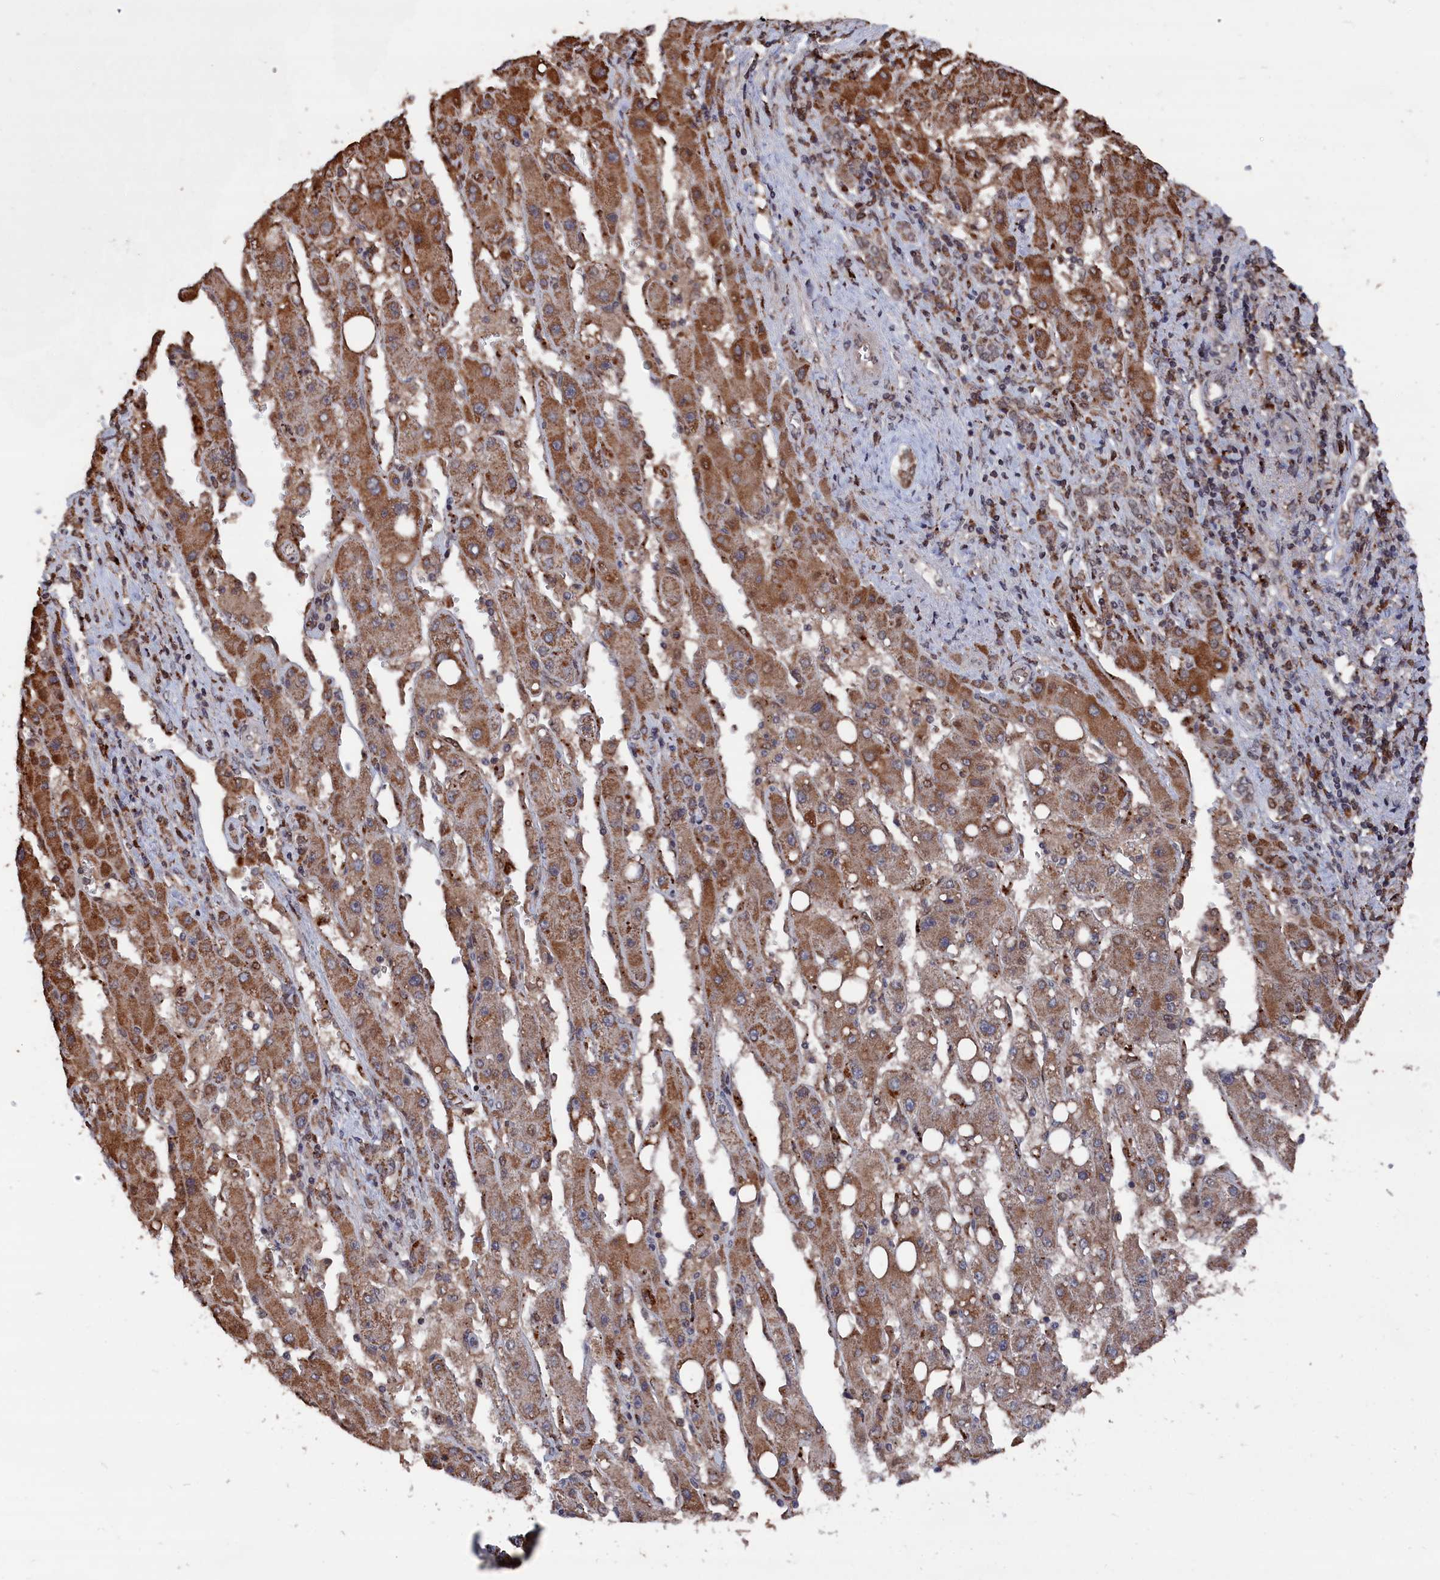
{"staining": {"intensity": "moderate", "quantity": ">75%", "location": "cytoplasmic/membranous"}, "tissue": "liver cancer", "cell_type": "Tumor cells", "image_type": "cancer", "snomed": [{"axis": "morphology", "description": "Carcinoma, Hepatocellular, NOS"}, {"axis": "topography", "description": "Liver"}], "caption": "Immunohistochemistry (DAB) staining of liver hepatocellular carcinoma shows moderate cytoplasmic/membranous protein positivity in approximately >75% of tumor cells. The staining is performed using DAB brown chromogen to label protein expression. The nuclei are counter-stained blue using hematoxylin.", "gene": "CEACAM21", "patient": {"sex": "female", "age": 73}}